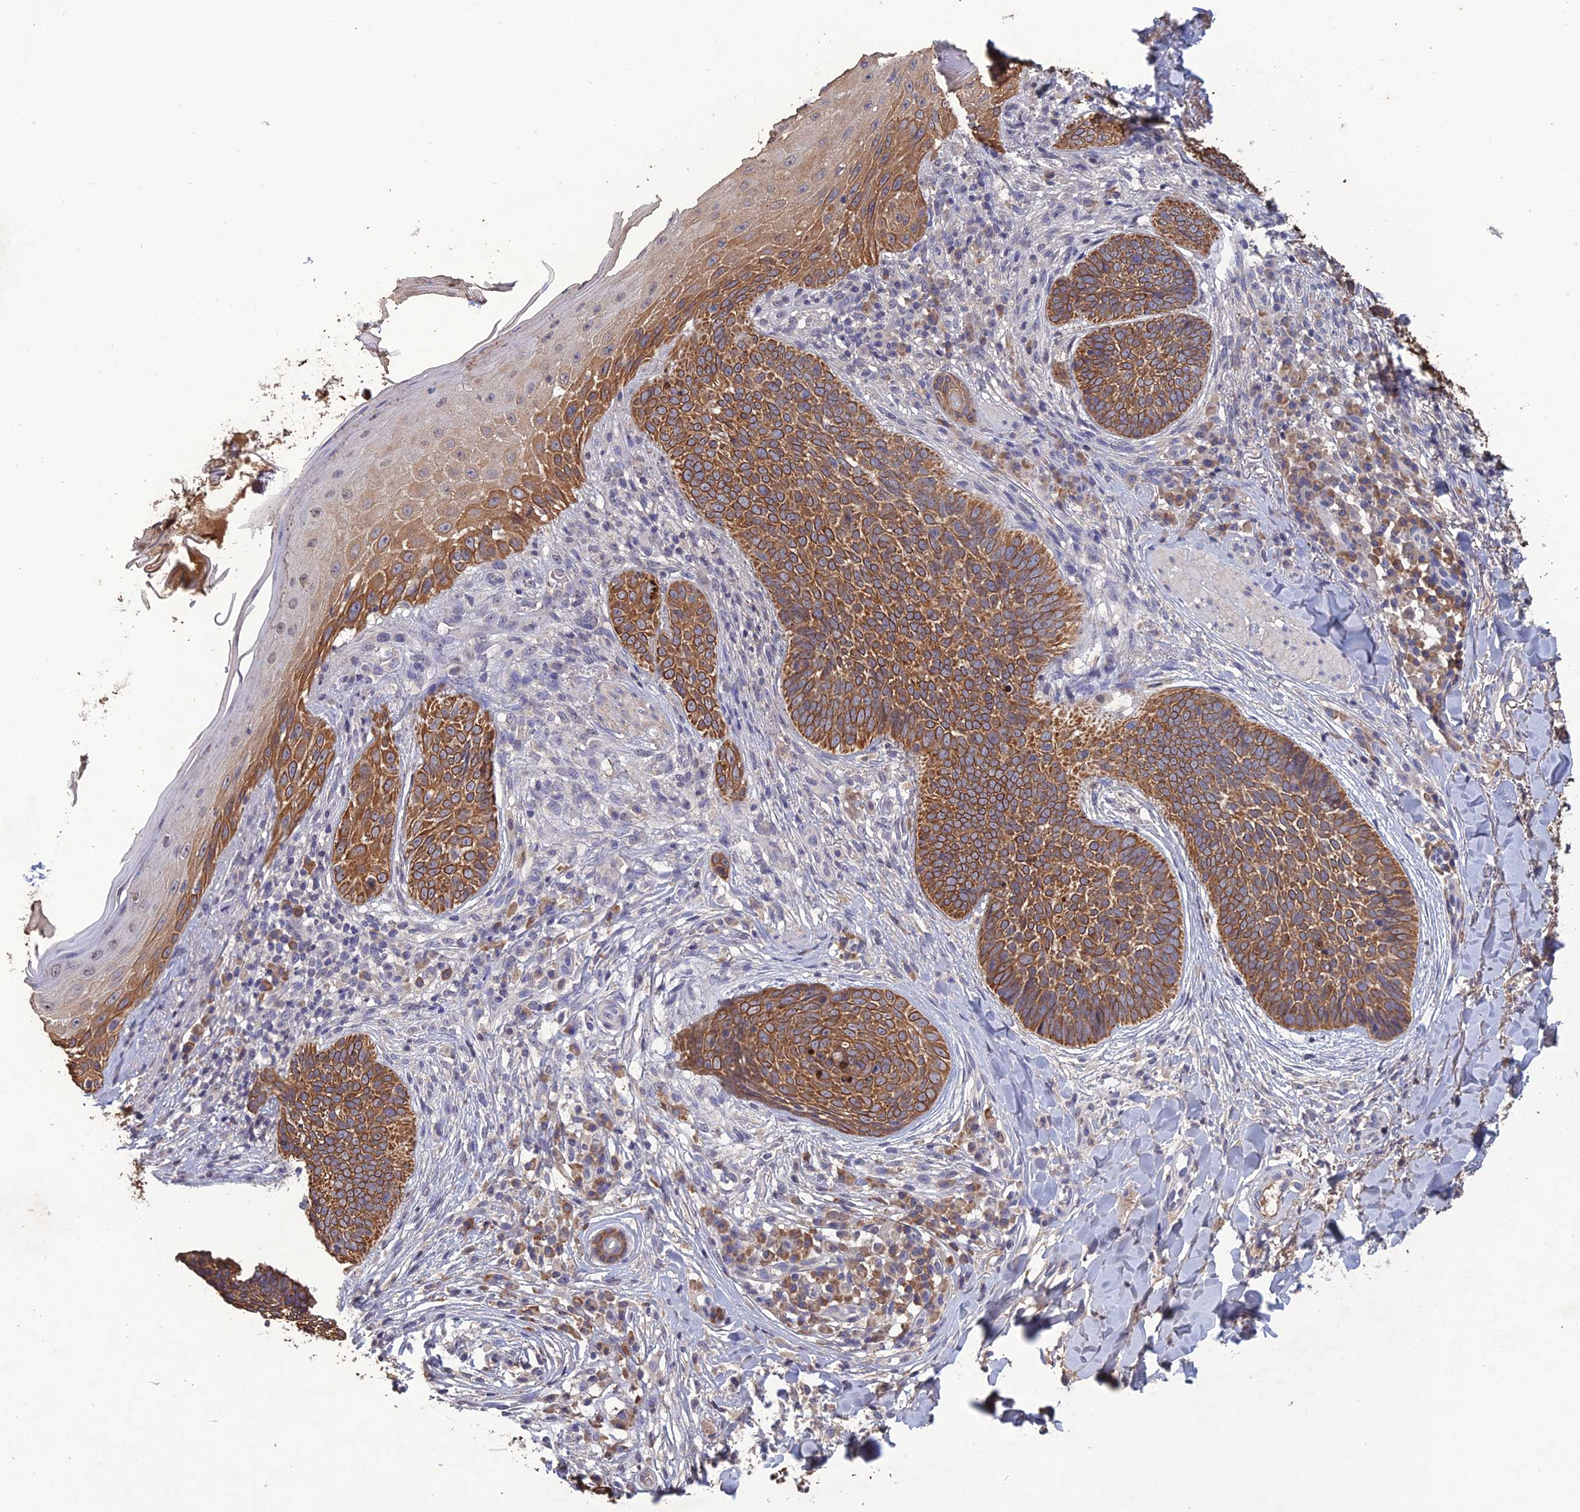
{"staining": {"intensity": "moderate", "quantity": ">75%", "location": "cytoplasmic/membranous"}, "tissue": "skin cancer", "cell_type": "Tumor cells", "image_type": "cancer", "snomed": [{"axis": "morphology", "description": "Basal cell carcinoma"}, {"axis": "topography", "description": "Skin"}], "caption": "Human skin cancer stained with a protein marker demonstrates moderate staining in tumor cells.", "gene": "SLC39A13", "patient": {"sex": "female", "age": 61}}